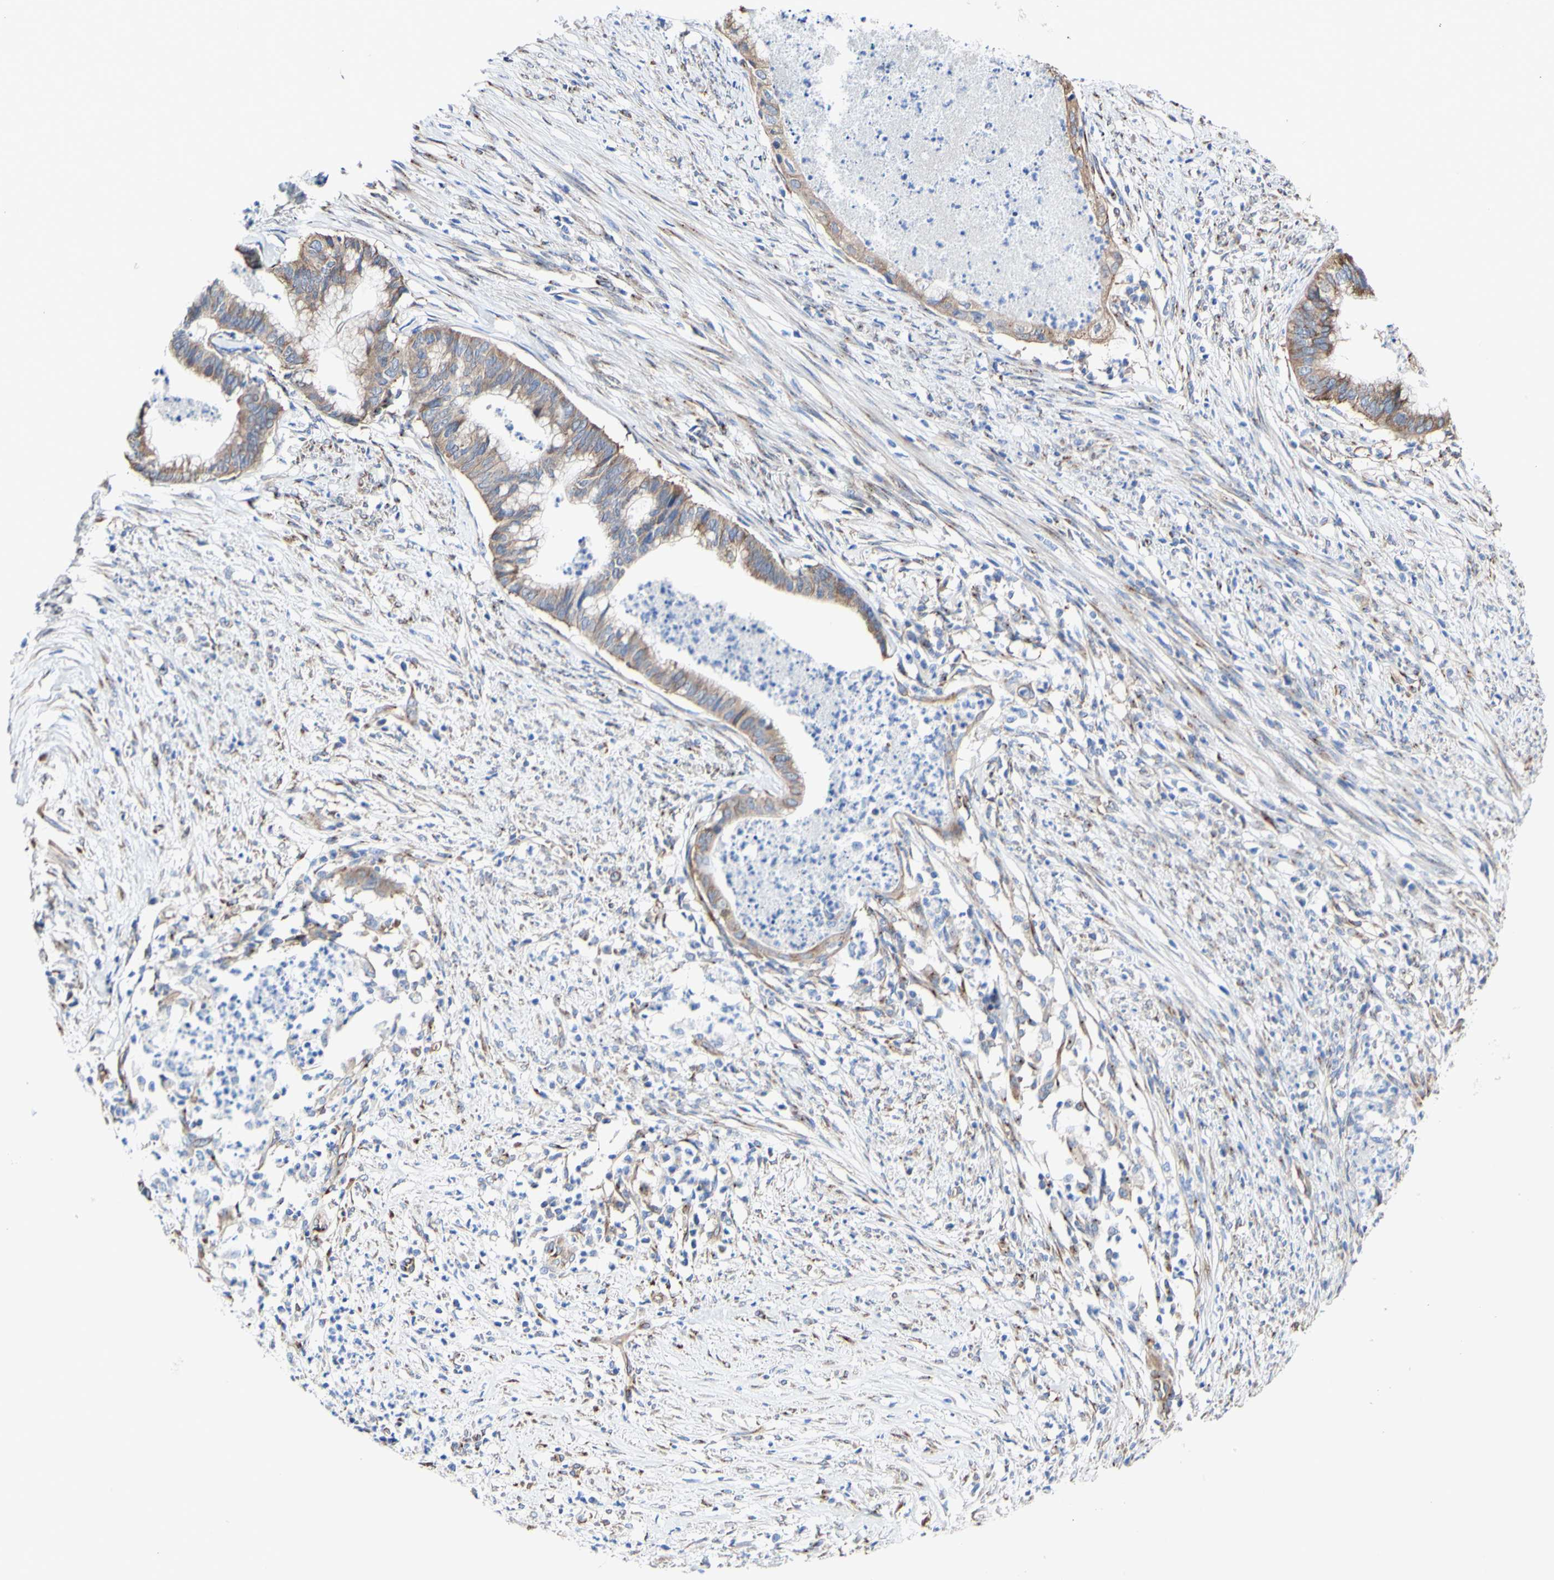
{"staining": {"intensity": "moderate", "quantity": ">75%", "location": "cytoplasmic/membranous"}, "tissue": "endometrial cancer", "cell_type": "Tumor cells", "image_type": "cancer", "snomed": [{"axis": "morphology", "description": "Necrosis, NOS"}, {"axis": "morphology", "description": "Adenocarcinoma, NOS"}, {"axis": "topography", "description": "Endometrium"}], "caption": "A medium amount of moderate cytoplasmic/membranous expression is identified in approximately >75% of tumor cells in adenocarcinoma (endometrial) tissue.", "gene": "LRIG3", "patient": {"sex": "female", "age": 79}}